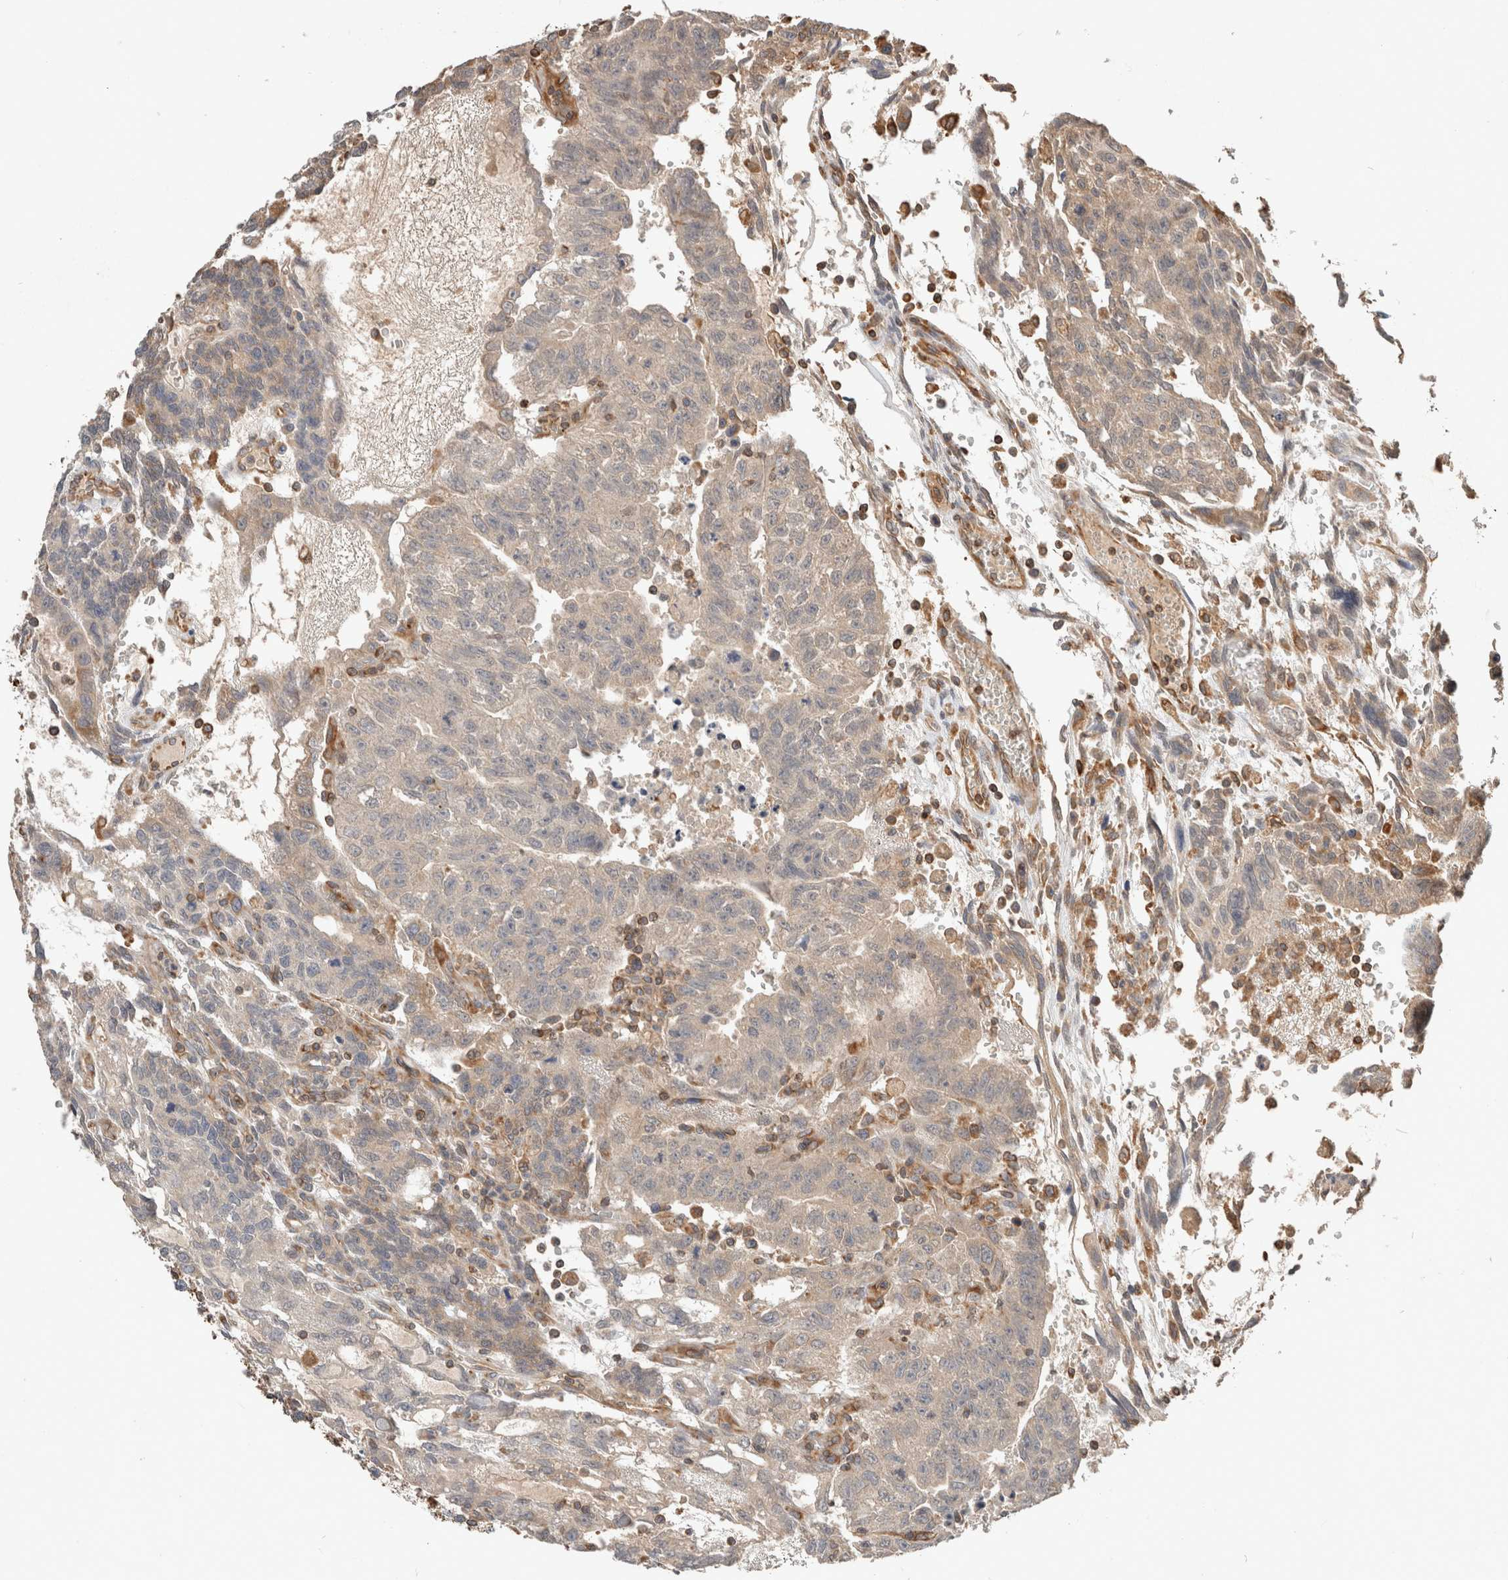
{"staining": {"intensity": "weak", "quantity": "<25%", "location": "cytoplasmic/membranous"}, "tissue": "testis cancer", "cell_type": "Tumor cells", "image_type": "cancer", "snomed": [{"axis": "morphology", "description": "Seminoma, NOS"}, {"axis": "morphology", "description": "Carcinoma, Embryonal, NOS"}, {"axis": "topography", "description": "Testis"}], "caption": "There is no significant positivity in tumor cells of testis cancer (seminoma).", "gene": "ERAP2", "patient": {"sex": "male", "age": 52}}